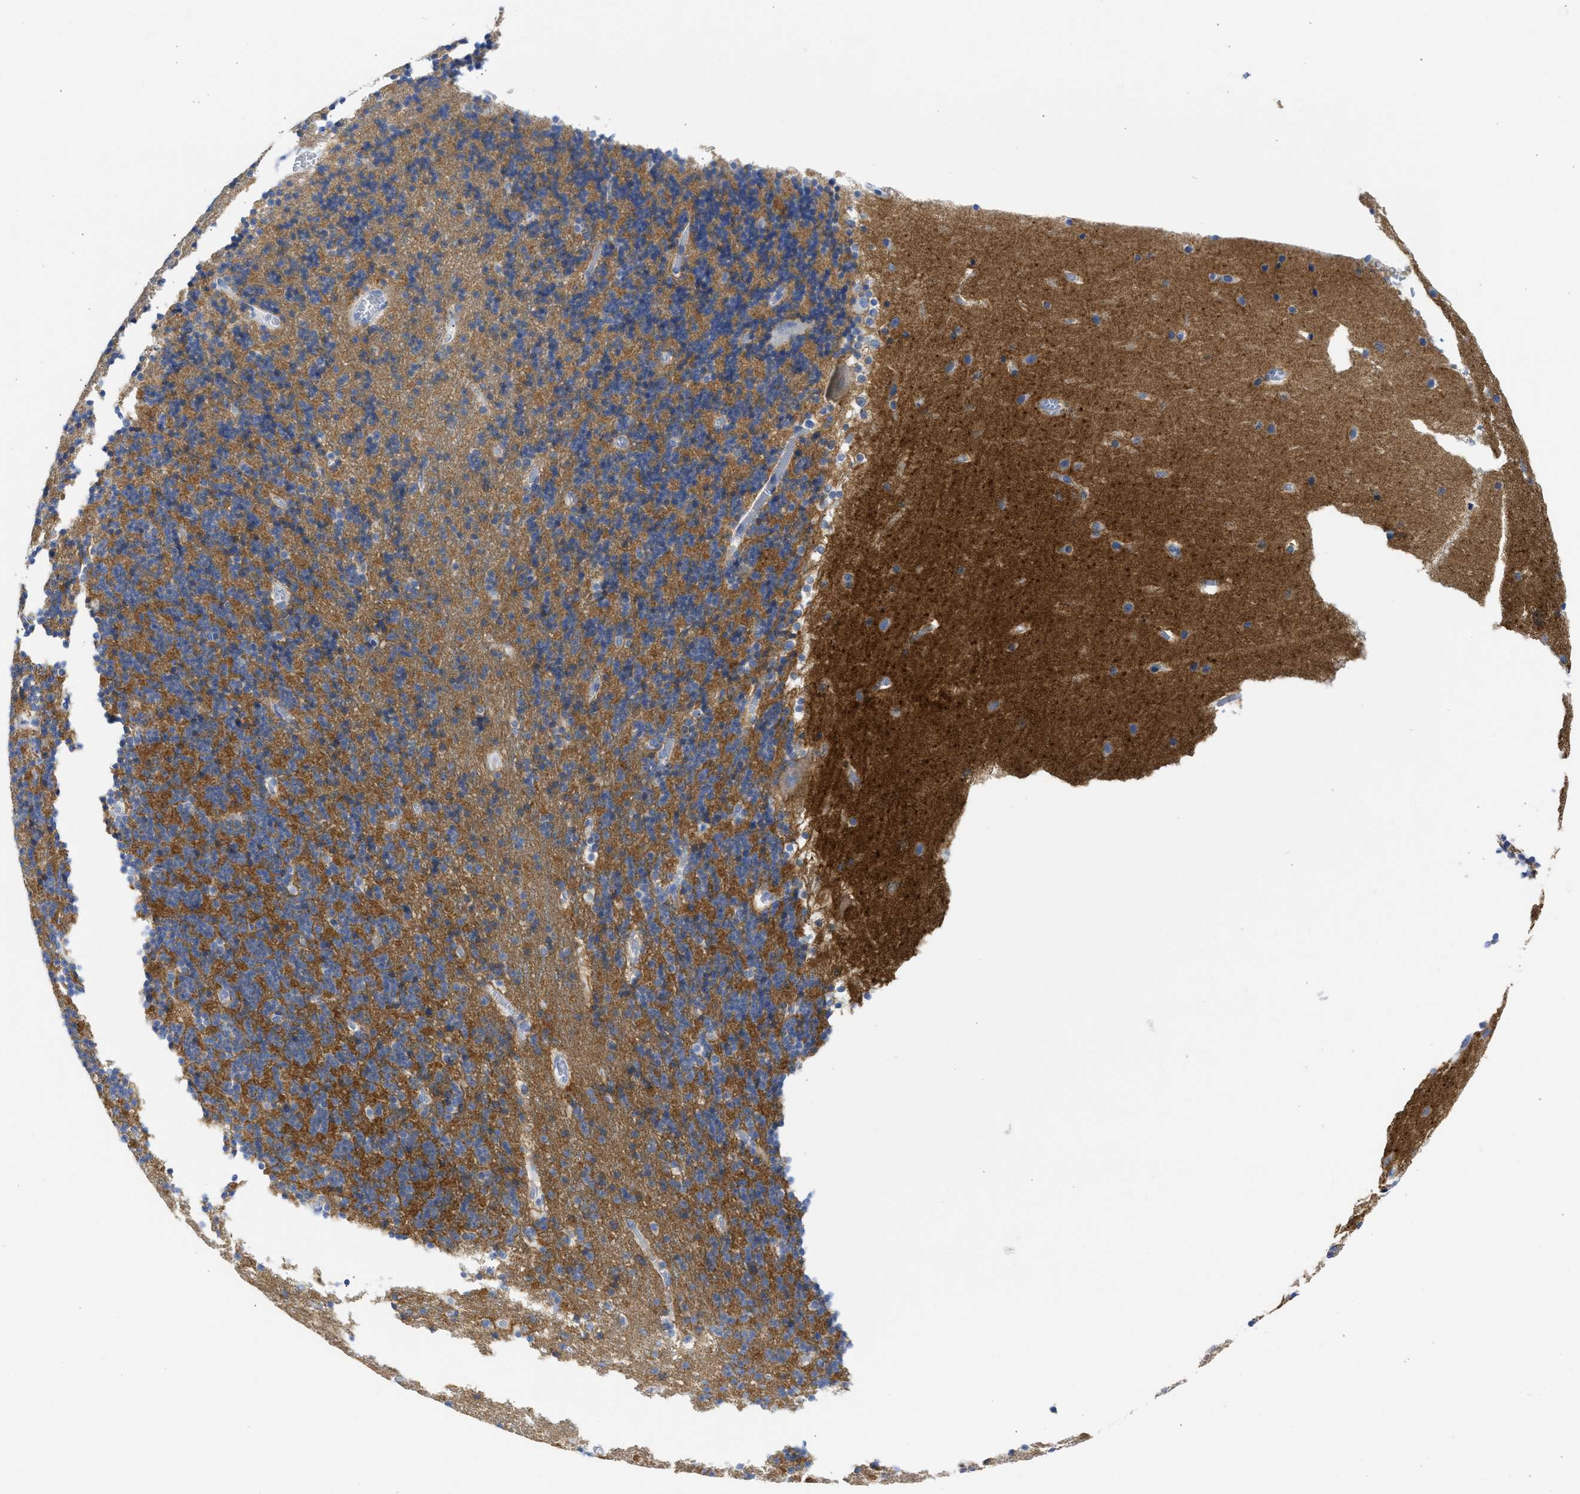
{"staining": {"intensity": "moderate", "quantity": ">75%", "location": "cytoplasmic/membranous"}, "tissue": "cerebellum", "cell_type": "Cells in granular layer", "image_type": "normal", "snomed": [{"axis": "morphology", "description": "Normal tissue, NOS"}, {"axis": "topography", "description": "Cerebellum"}], "caption": "Immunohistochemical staining of unremarkable human cerebellum exhibits medium levels of moderate cytoplasmic/membranous positivity in about >75% of cells in granular layer.", "gene": "NCAM1", "patient": {"sex": "male", "age": 45}}